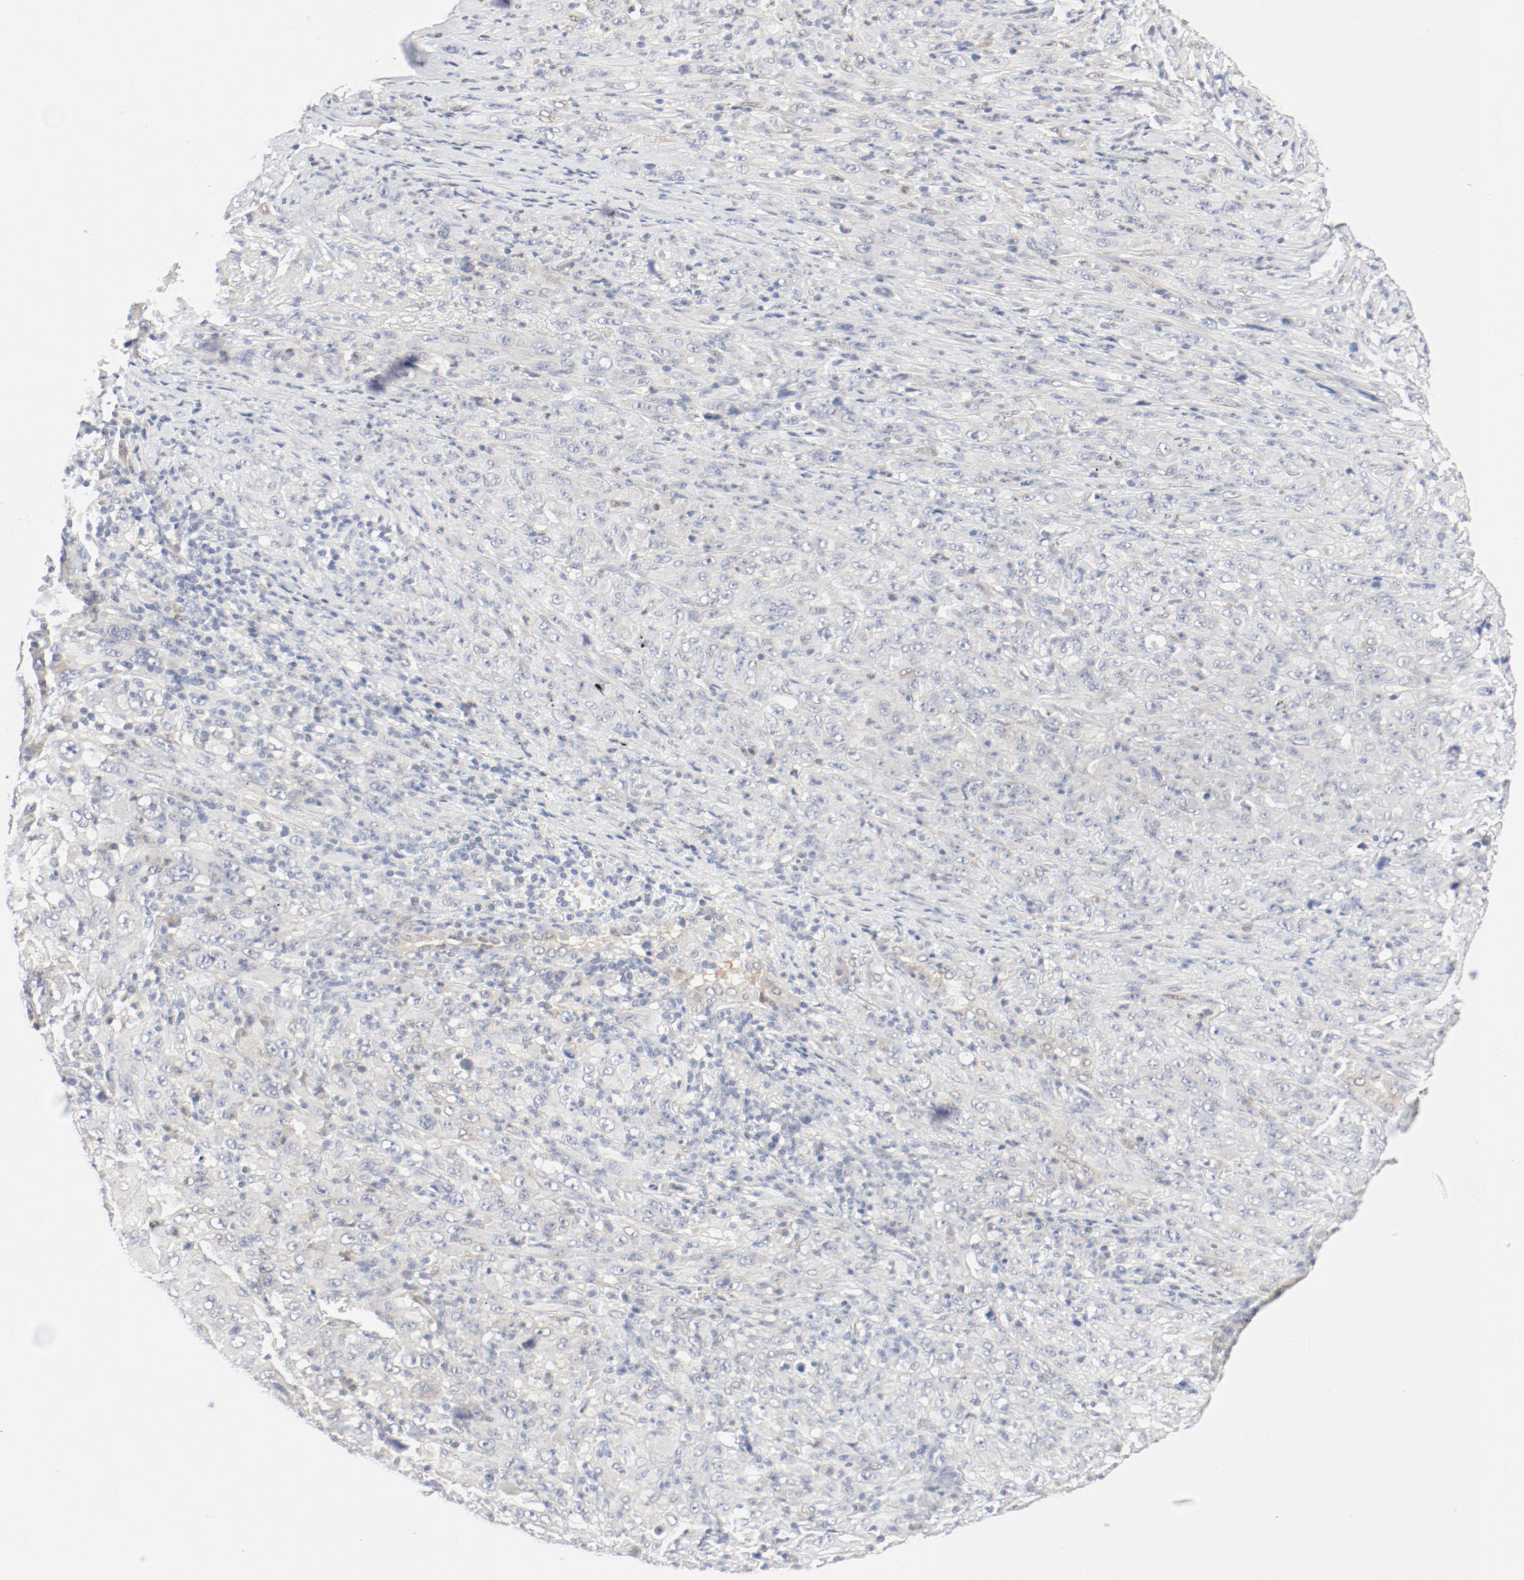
{"staining": {"intensity": "negative", "quantity": "none", "location": "none"}, "tissue": "melanoma", "cell_type": "Tumor cells", "image_type": "cancer", "snomed": [{"axis": "morphology", "description": "Malignant melanoma, Metastatic site"}, {"axis": "topography", "description": "Skin"}], "caption": "Tumor cells are negative for brown protein staining in malignant melanoma (metastatic site).", "gene": "PGM1", "patient": {"sex": "female", "age": 56}}